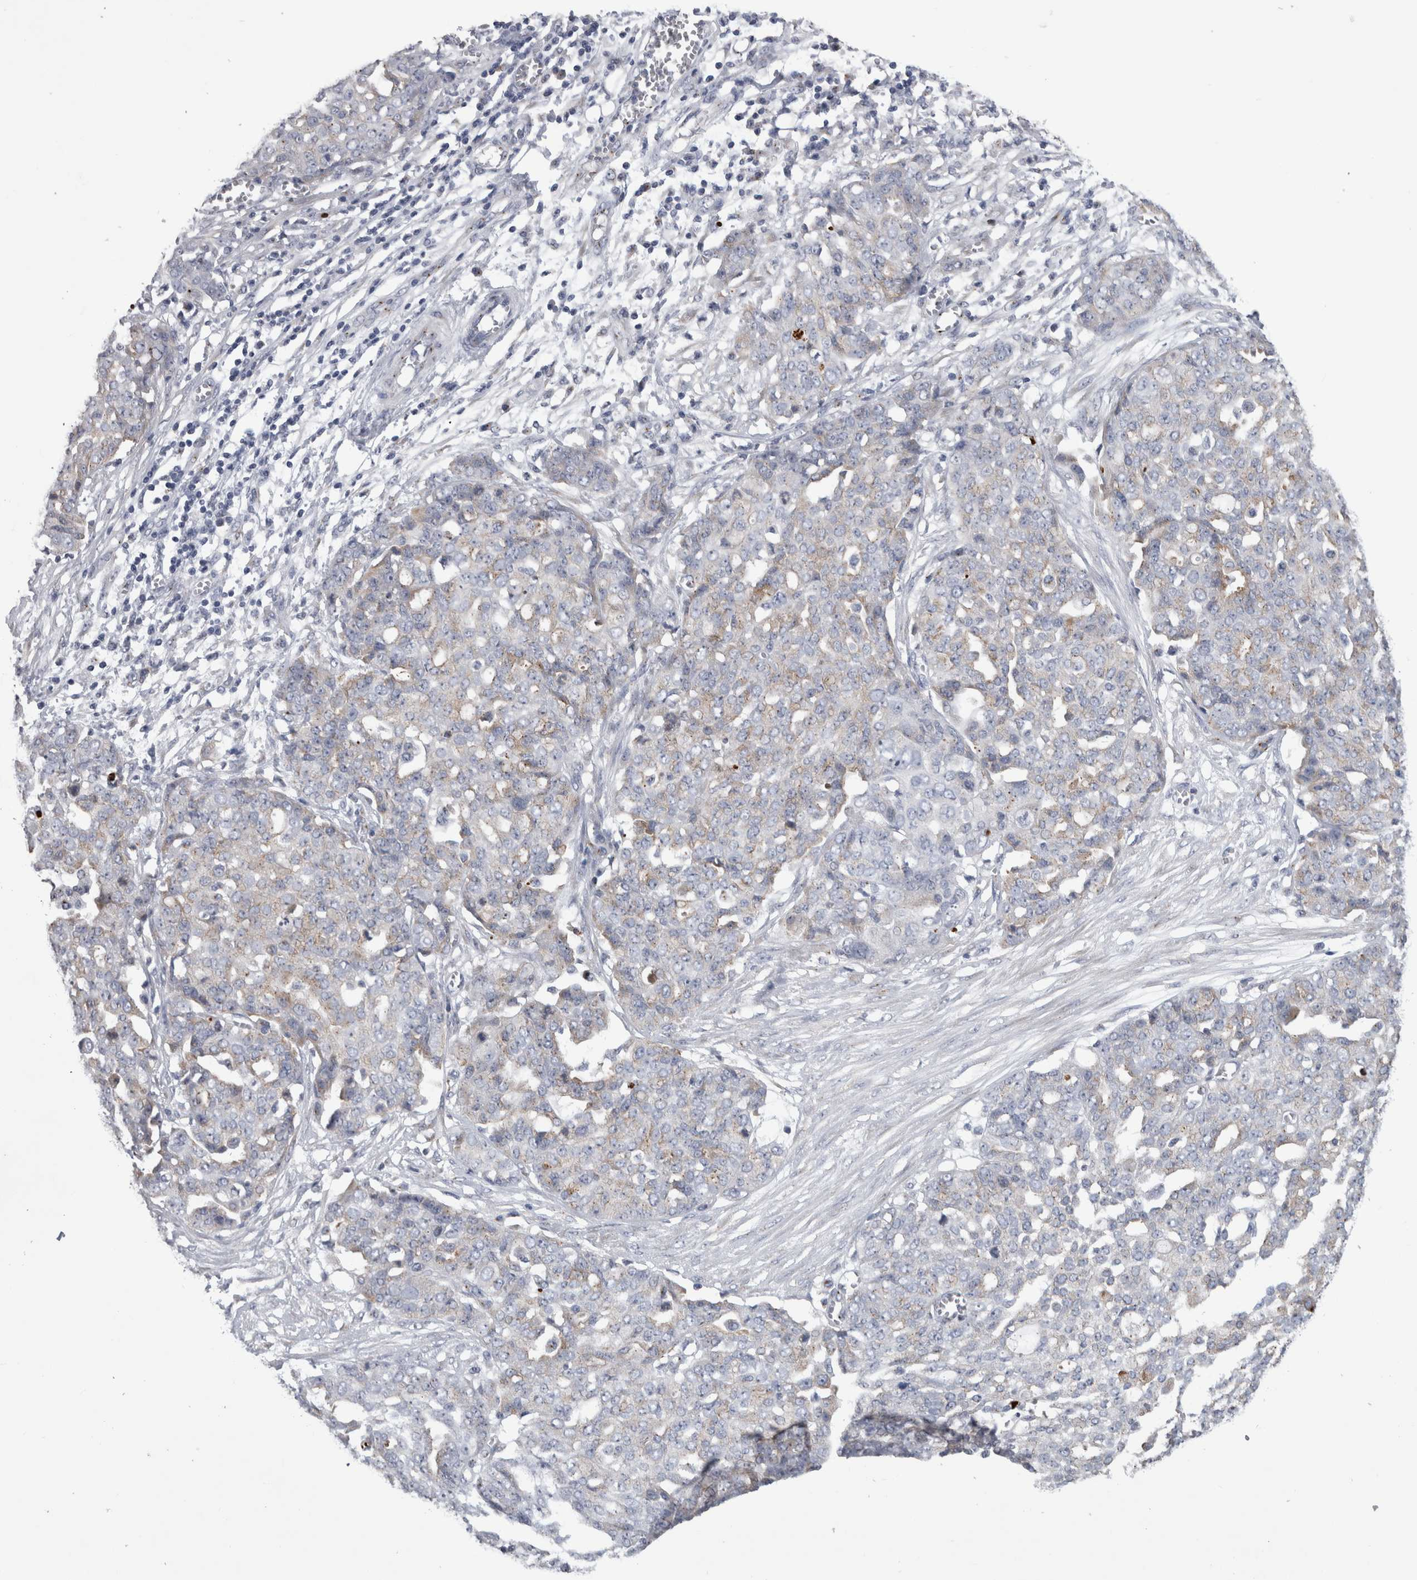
{"staining": {"intensity": "weak", "quantity": "<25%", "location": "cytoplasmic/membranous"}, "tissue": "ovarian cancer", "cell_type": "Tumor cells", "image_type": "cancer", "snomed": [{"axis": "morphology", "description": "Cystadenocarcinoma, serous, NOS"}, {"axis": "topography", "description": "Soft tissue"}, {"axis": "topography", "description": "Ovary"}], "caption": "Photomicrograph shows no significant protein staining in tumor cells of ovarian serous cystadenocarcinoma. (Brightfield microscopy of DAB immunohistochemistry at high magnification).", "gene": "AKAP9", "patient": {"sex": "female", "age": 57}}